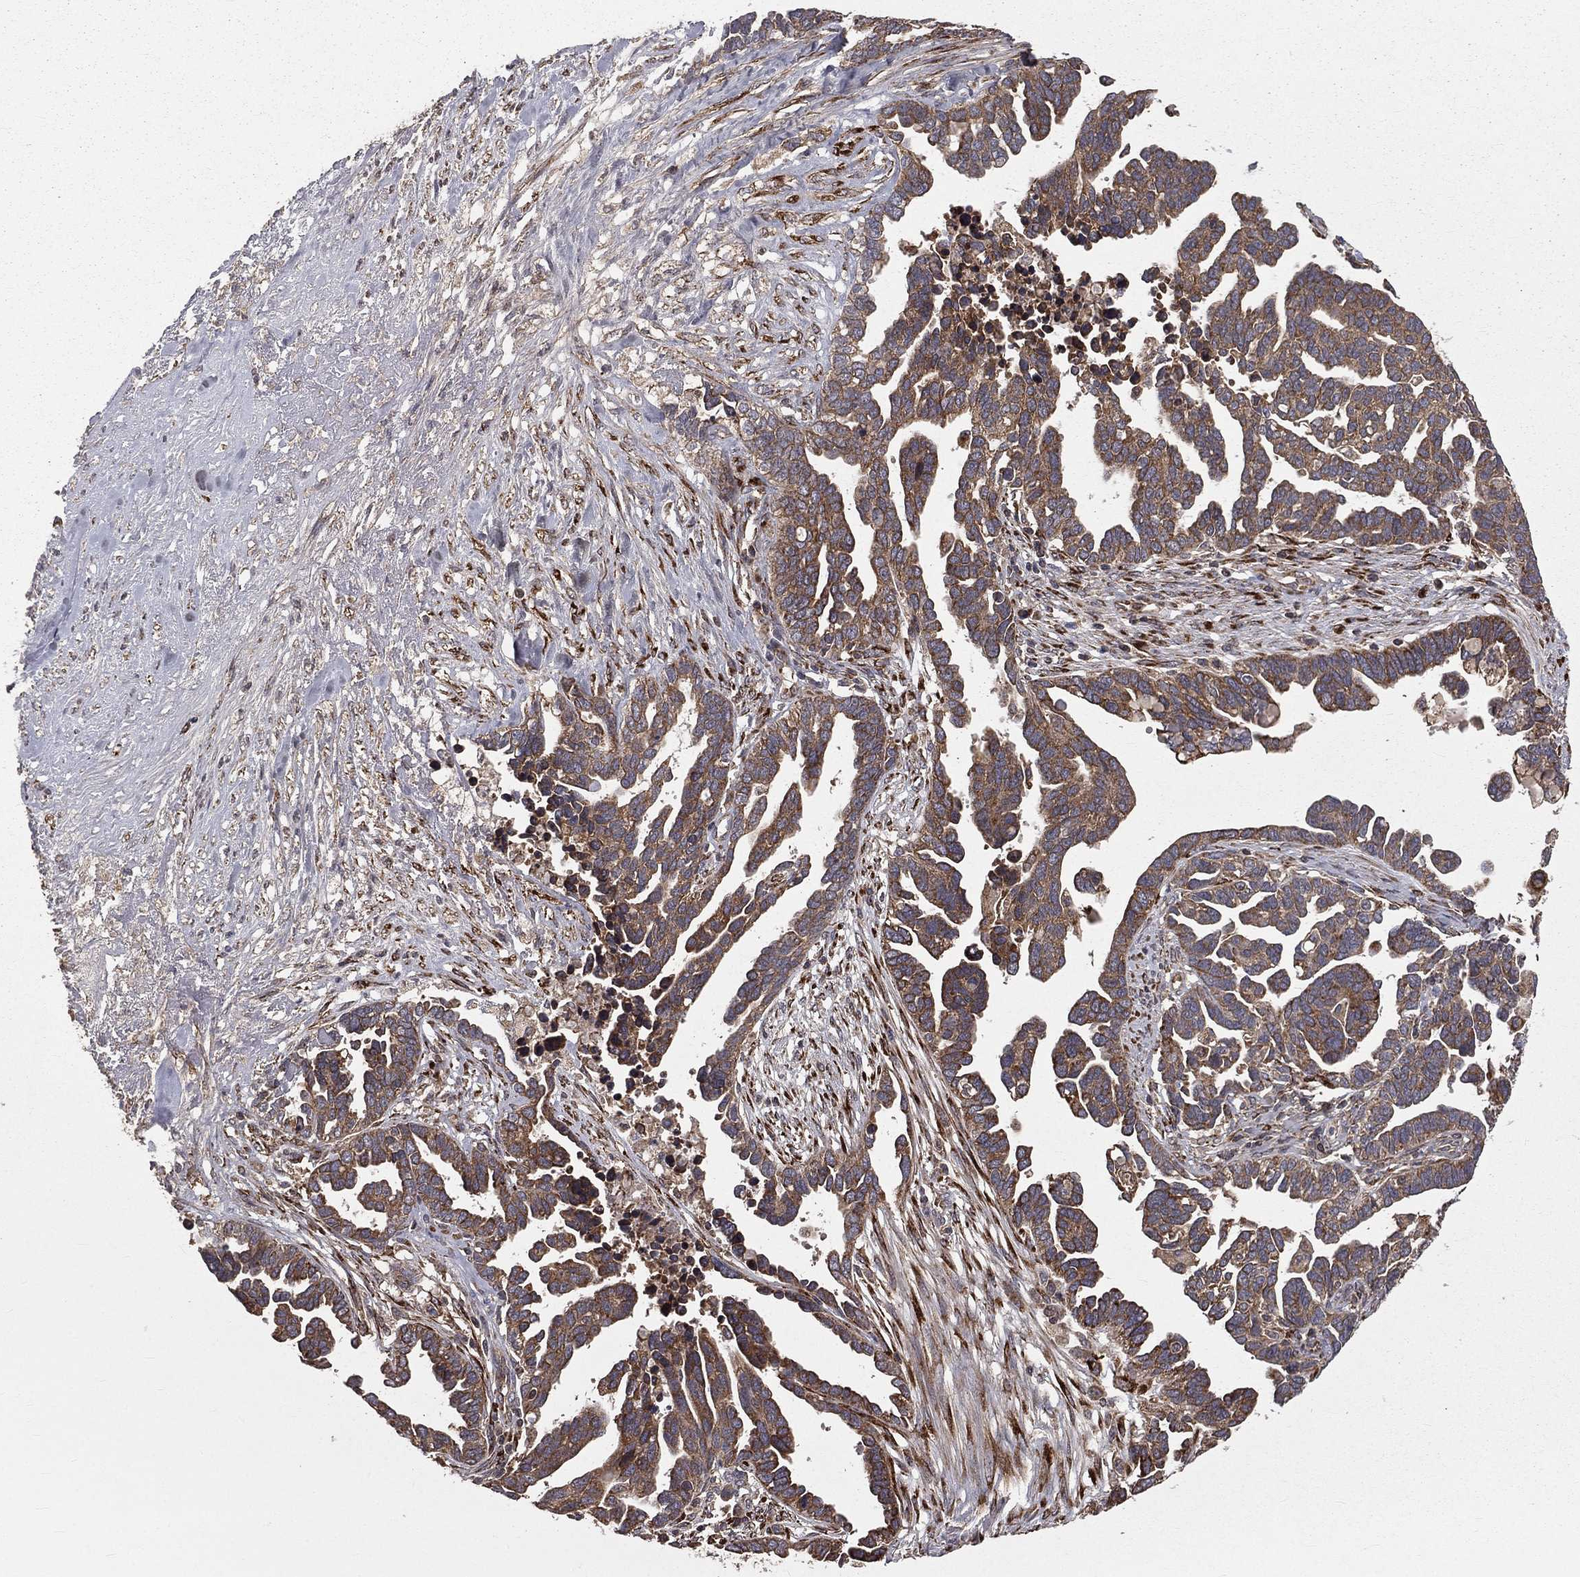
{"staining": {"intensity": "moderate", "quantity": ">75%", "location": "cytoplasmic/membranous"}, "tissue": "ovarian cancer", "cell_type": "Tumor cells", "image_type": "cancer", "snomed": [{"axis": "morphology", "description": "Cystadenocarcinoma, serous, NOS"}, {"axis": "topography", "description": "Ovary"}], "caption": "A brown stain highlights moderate cytoplasmic/membranous expression of a protein in ovarian cancer (serous cystadenocarcinoma) tumor cells.", "gene": "OLFML1", "patient": {"sex": "female", "age": 54}}